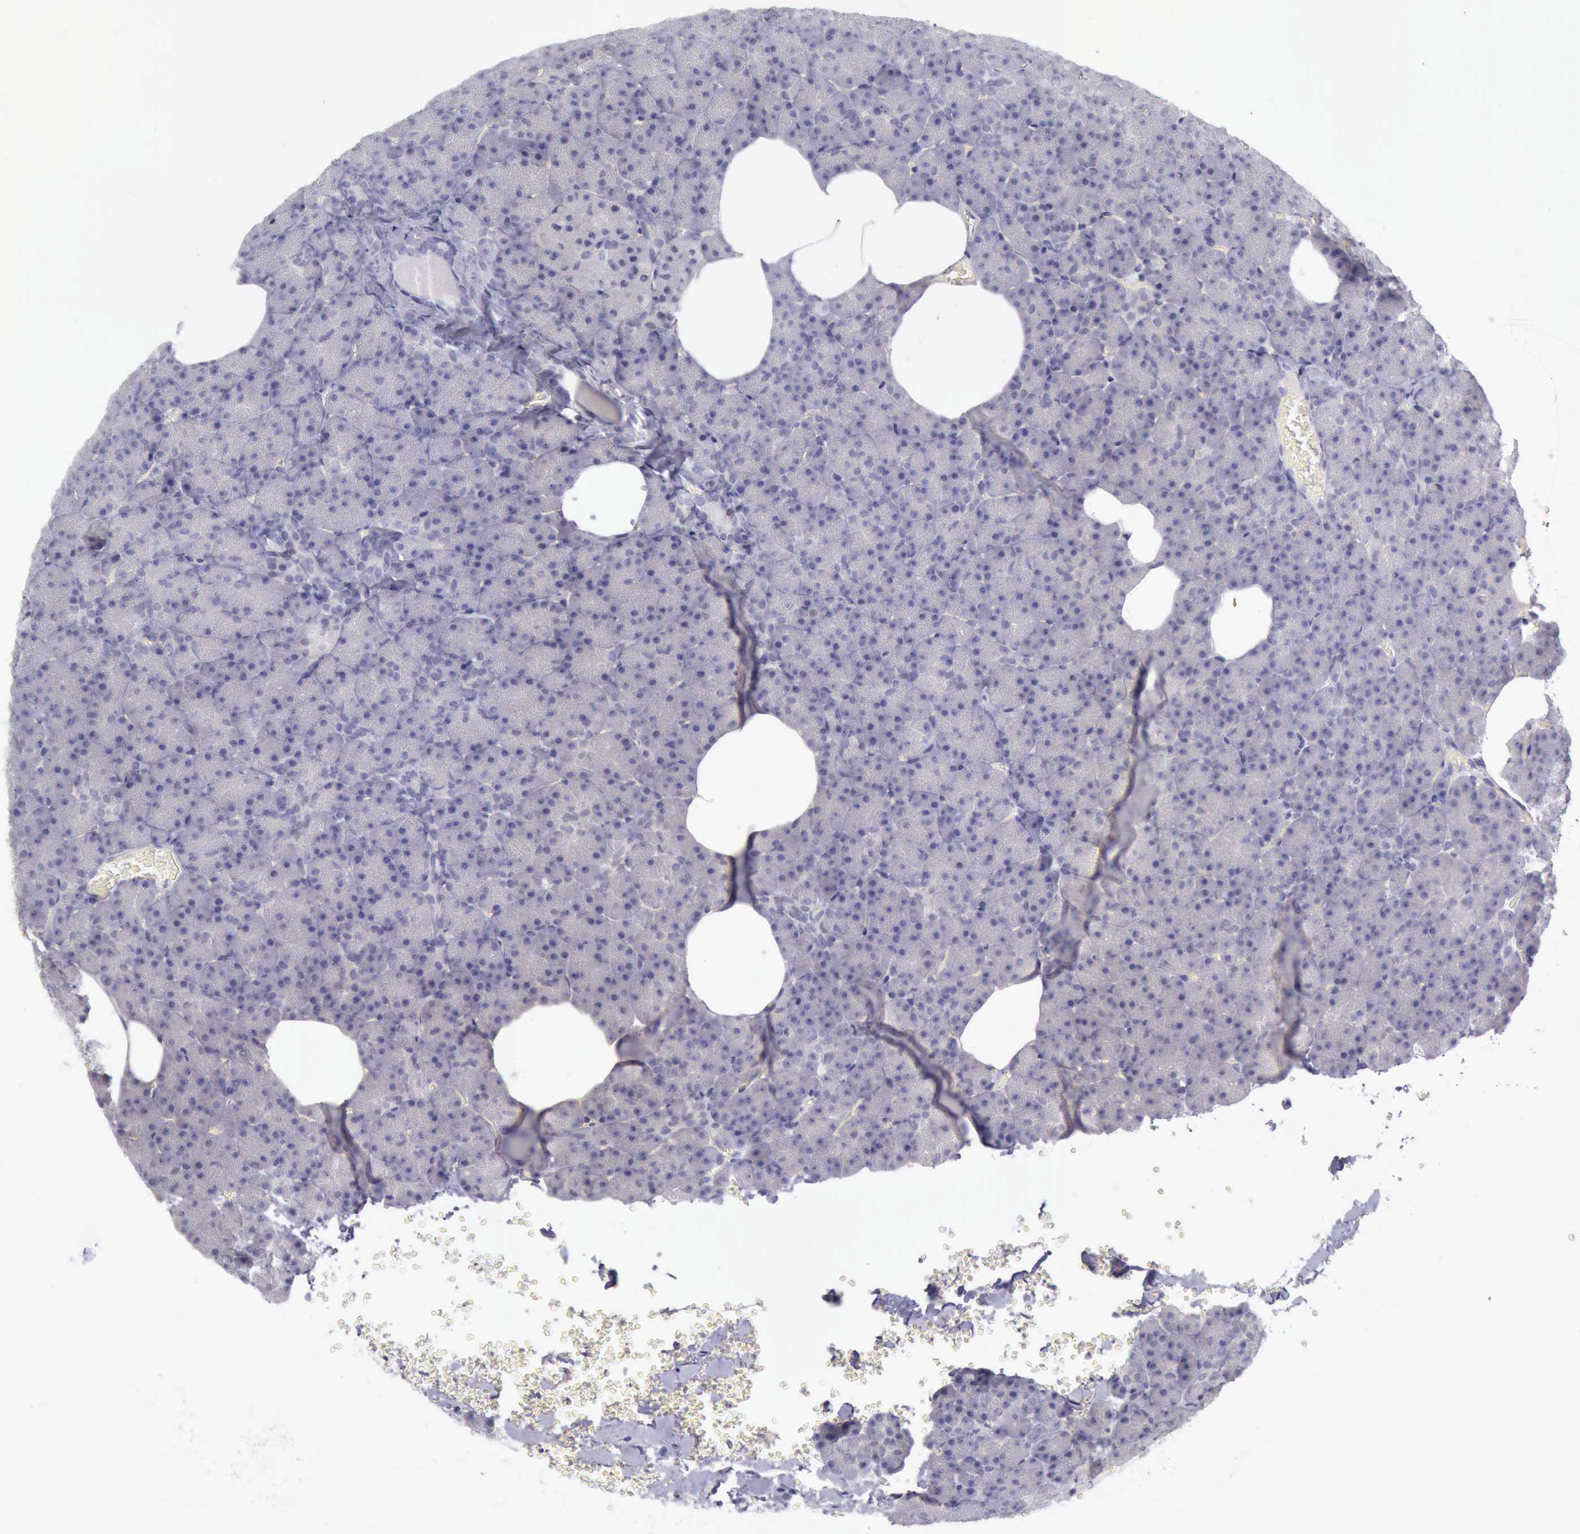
{"staining": {"intensity": "negative", "quantity": "none", "location": "none"}, "tissue": "pancreas", "cell_type": "Exocrine glandular cells", "image_type": "normal", "snomed": [{"axis": "morphology", "description": "Normal tissue, NOS"}, {"axis": "topography", "description": "Pancreas"}], "caption": "DAB immunohistochemical staining of unremarkable pancreas reveals no significant positivity in exocrine glandular cells.", "gene": "ARNT2", "patient": {"sex": "female", "age": 35}}